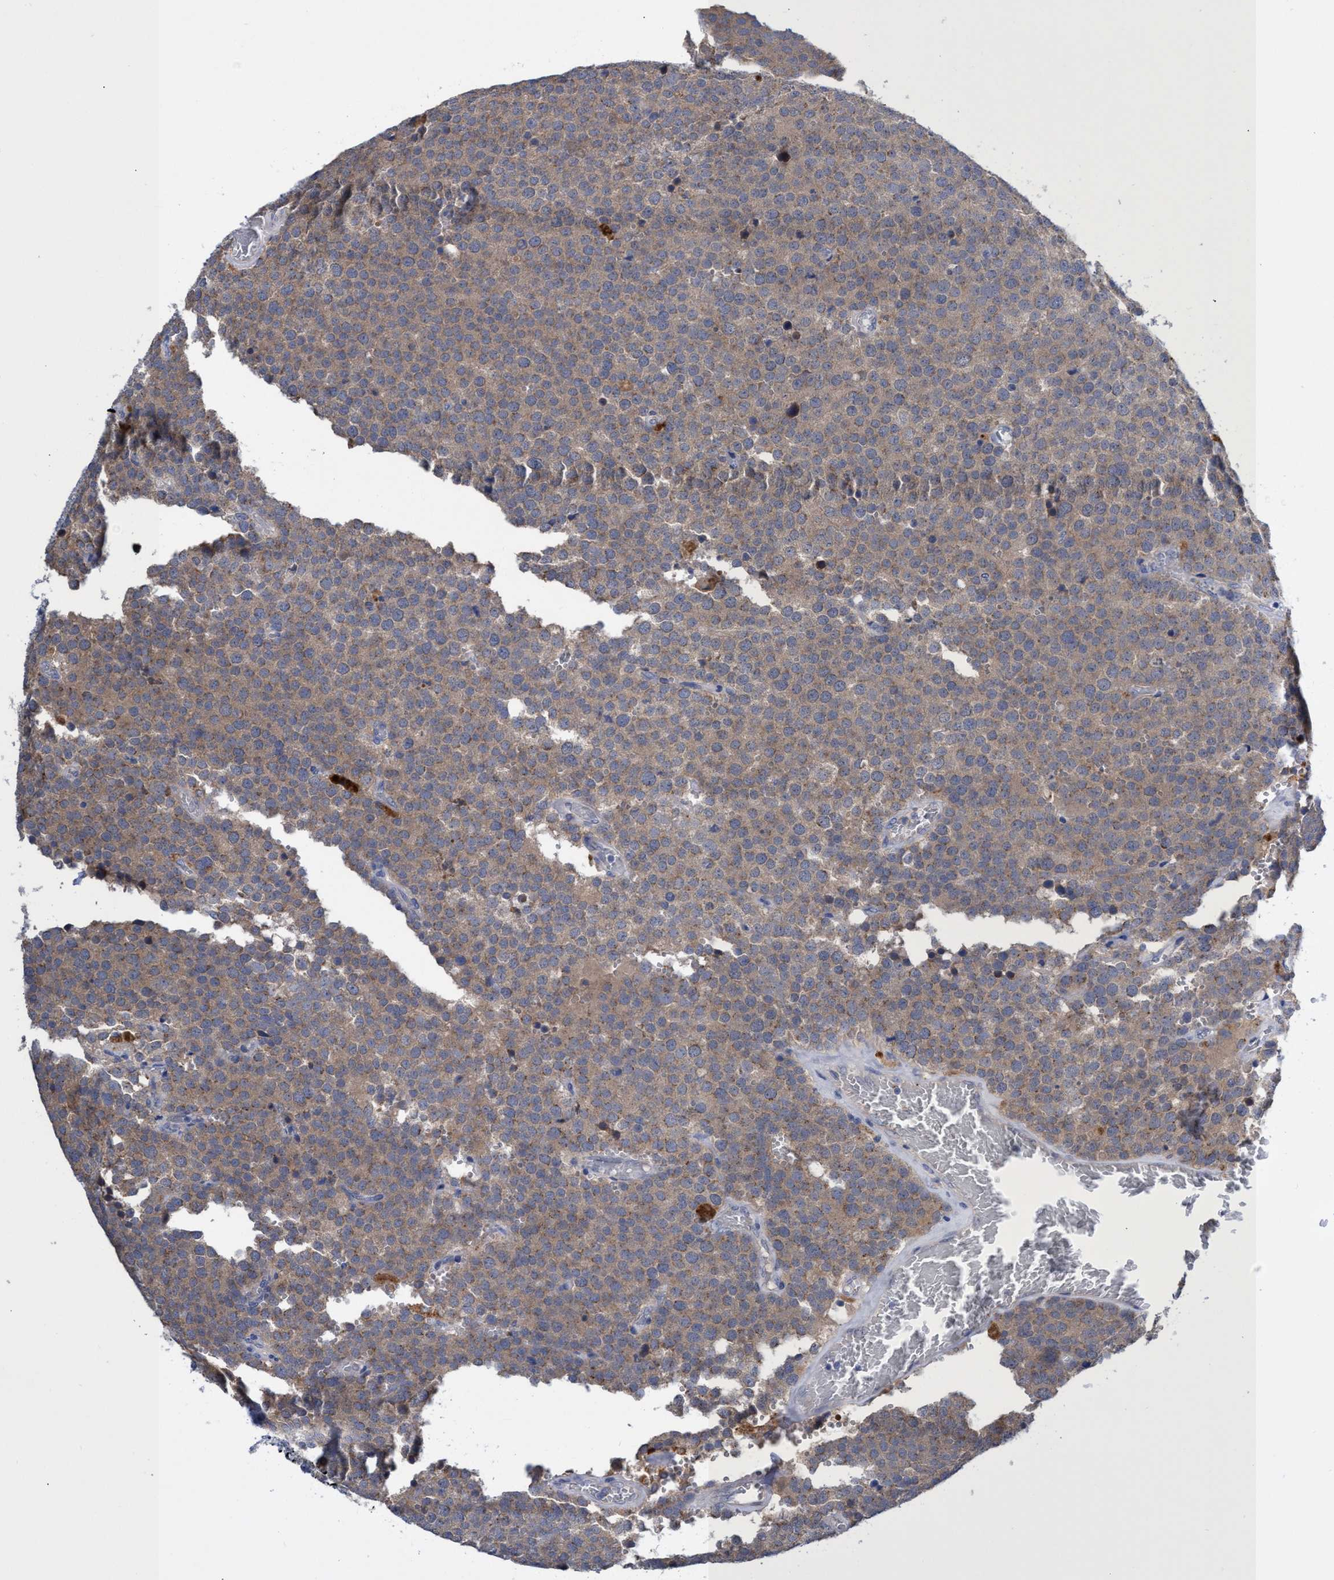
{"staining": {"intensity": "weak", "quantity": ">75%", "location": "cytoplasmic/membranous"}, "tissue": "testis cancer", "cell_type": "Tumor cells", "image_type": "cancer", "snomed": [{"axis": "morphology", "description": "Normal tissue, NOS"}, {"axis": "morphology", "description": "Seminoma, NOS"}, {"axis": "topography", "description": "Testis"}], "caption": "A low amount of weak cytoplasmic/membranous expression is seen in approximately >75% of tumor cells in testis seminoma tissue.", "gene": "SVEP1", "patient": {"sex": "male", "age": 71}}